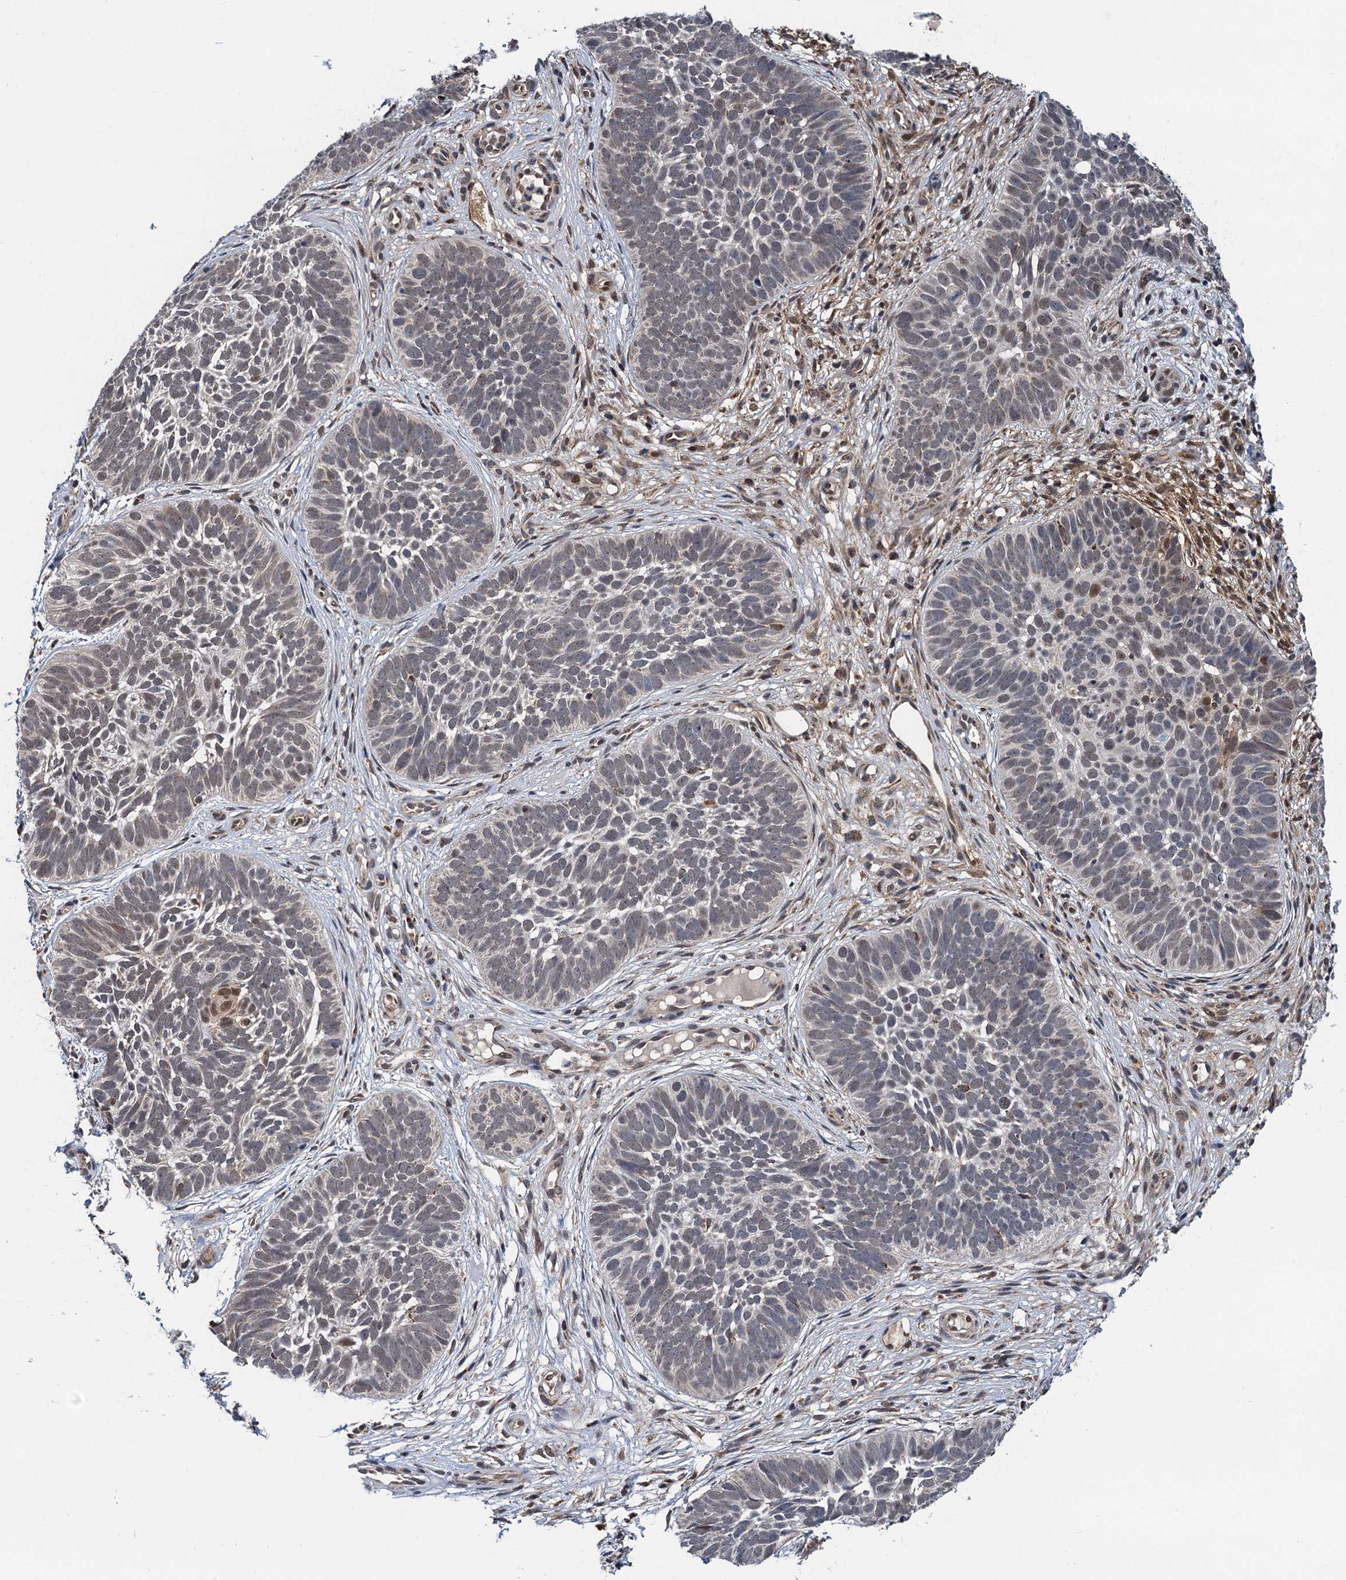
{"staining": {"intensity": "weak", "quantity": "<25%", "location": "cytoplasmic/membranous"}, "tissue": "skin cancer", "cell_type": "Tumor cells", "image_type": "cancer", "snomed": [{"axis": "morphology", "description": "Basal cell carcinoma"}, {"axis": "topography", "description": "Skin"}], "caption": "The micrograph displays no staining of tumor cells in skin cancer.", "gene": "CMPK2", "patient": {"sex": "male", "age": 89}}